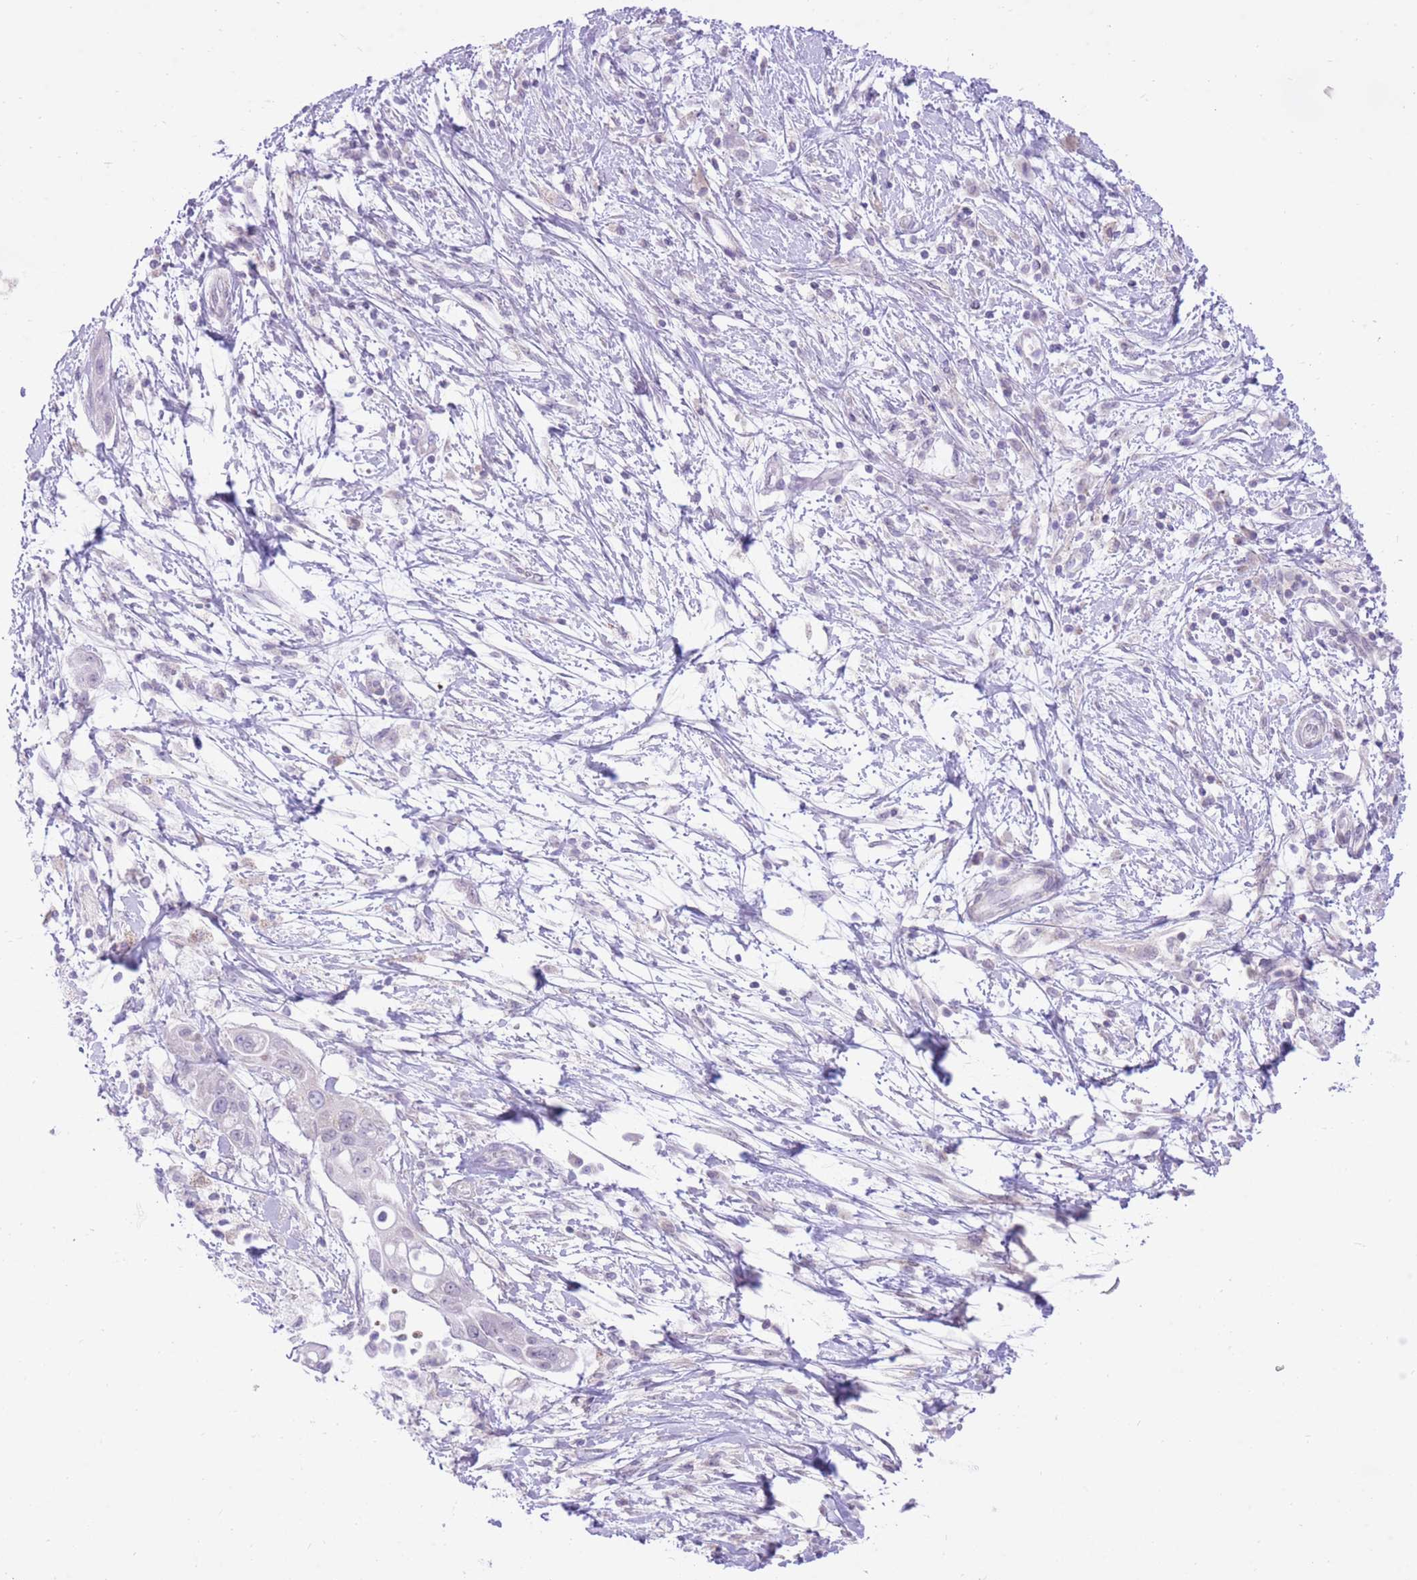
{"staining": {"intensity": "negative", "quantity": "none", "location": "none"}, "tissue": "pancreatic cancer", "cell_type": "Tumor cells", "image_type": "cancer", "snomed": [{"axis": "morphology", "description": "Adenocarcinoma, NOS"}, {"axis": "topography", "description": "Pancreas"}], "caption": "Immunohistochemistry (IHC) image of neoplastic tissue: human adenocarcinoma (pancreatic) stained with DAB (3,3'-diaminobenzidine) exhibits no significant protein expression in tumor cells. (Stains: DAB immunohistochemistry (IHC) with hematoxylin counter stain, Microscopy: brightfield microscopy at high magnification).", "gene": "DENND2D", "patient": {"sex": "male", "age": 68}}